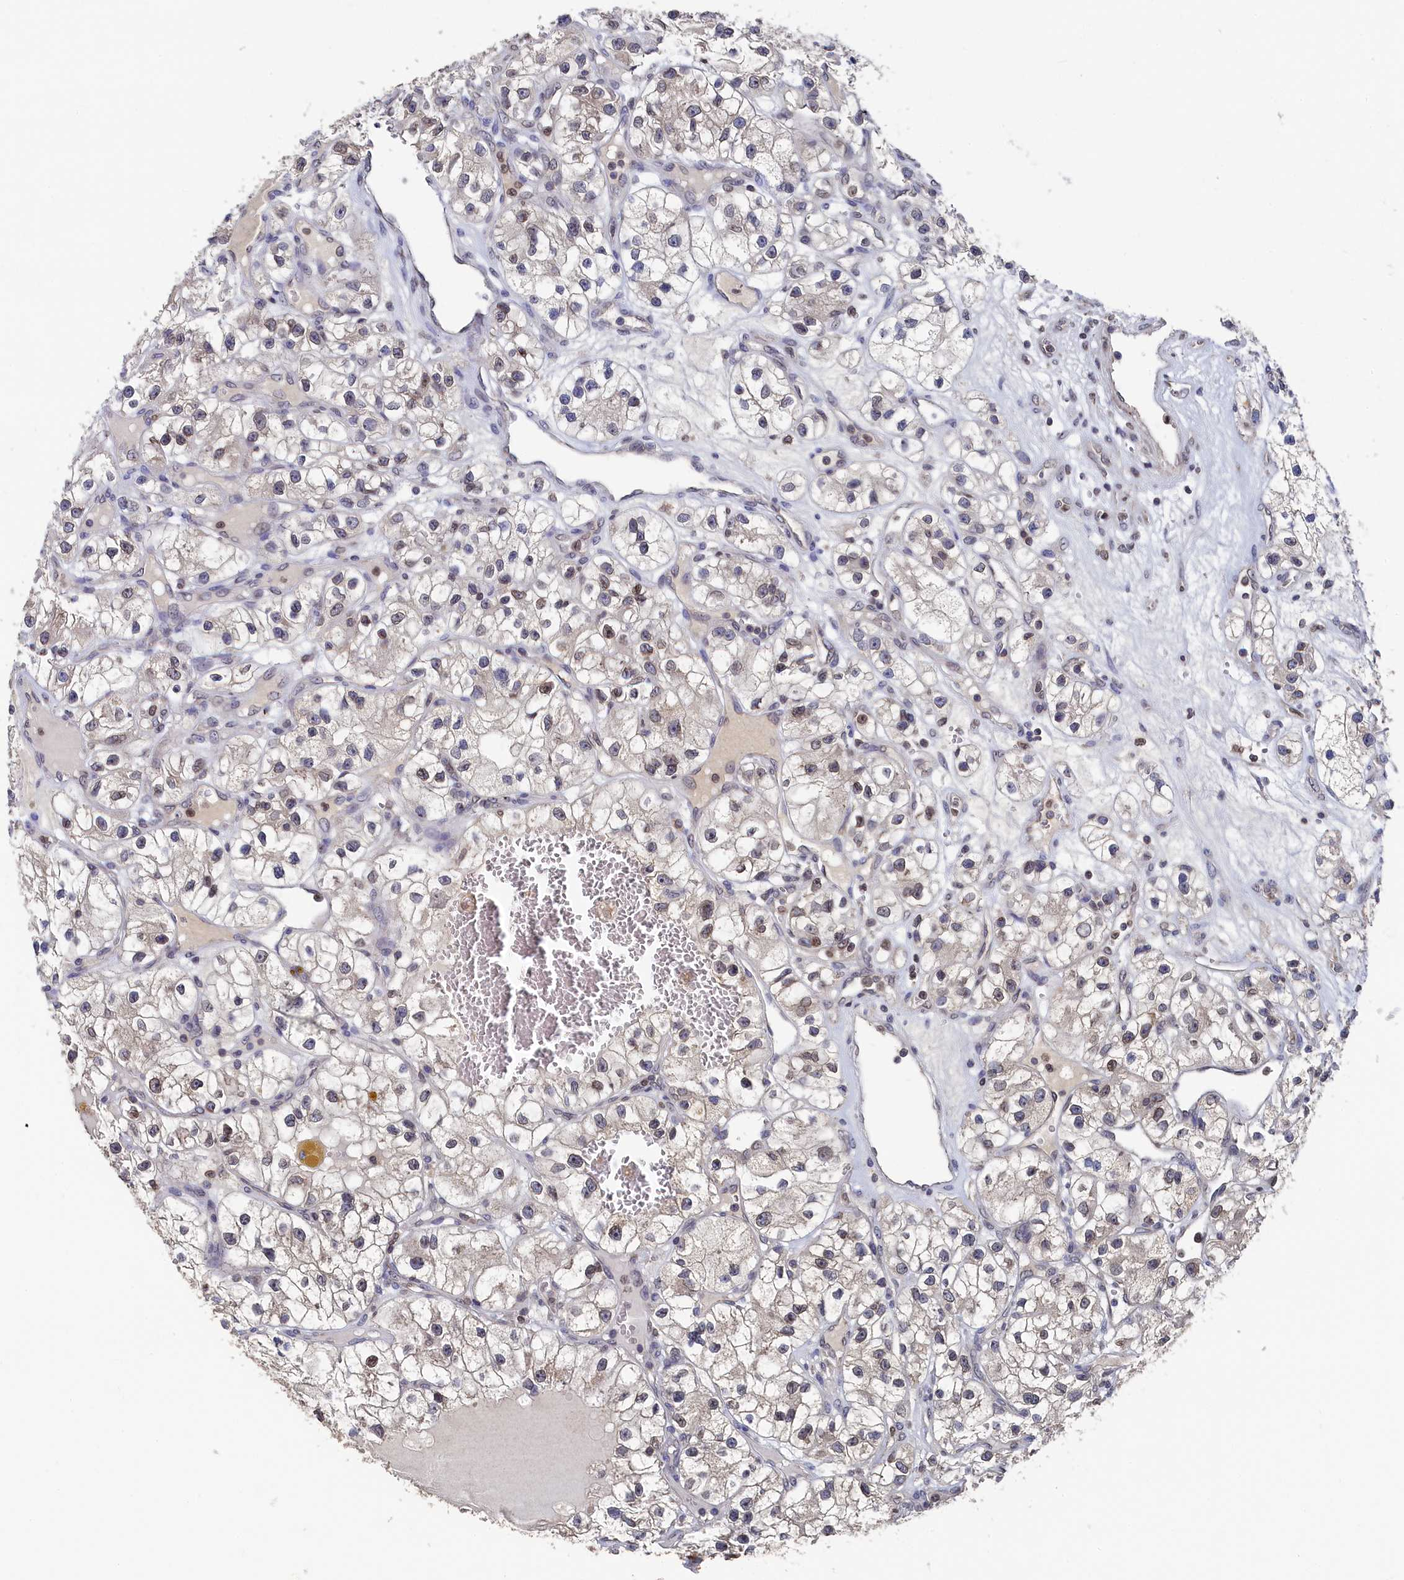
{"staining": {"intensity": "weak", "quantity": "<25%", "location": "cytoplasmic/membranous,nuclear"}, "tissue": "renal cancer", "cell_type": "Tumor cells", "image_type": "cancer", "snomed": [{"axis": "morphology", "description": "Adenocarcinoma, NOS"}, {"axis": "topography", "description": "Kidney"}], "caption": "IHC of human renal cancer (adenocarcinoma) reveals no staining in tumor cells.", "gene": "ANKEF1", "patient": {"sex": "female", "age": 57}}